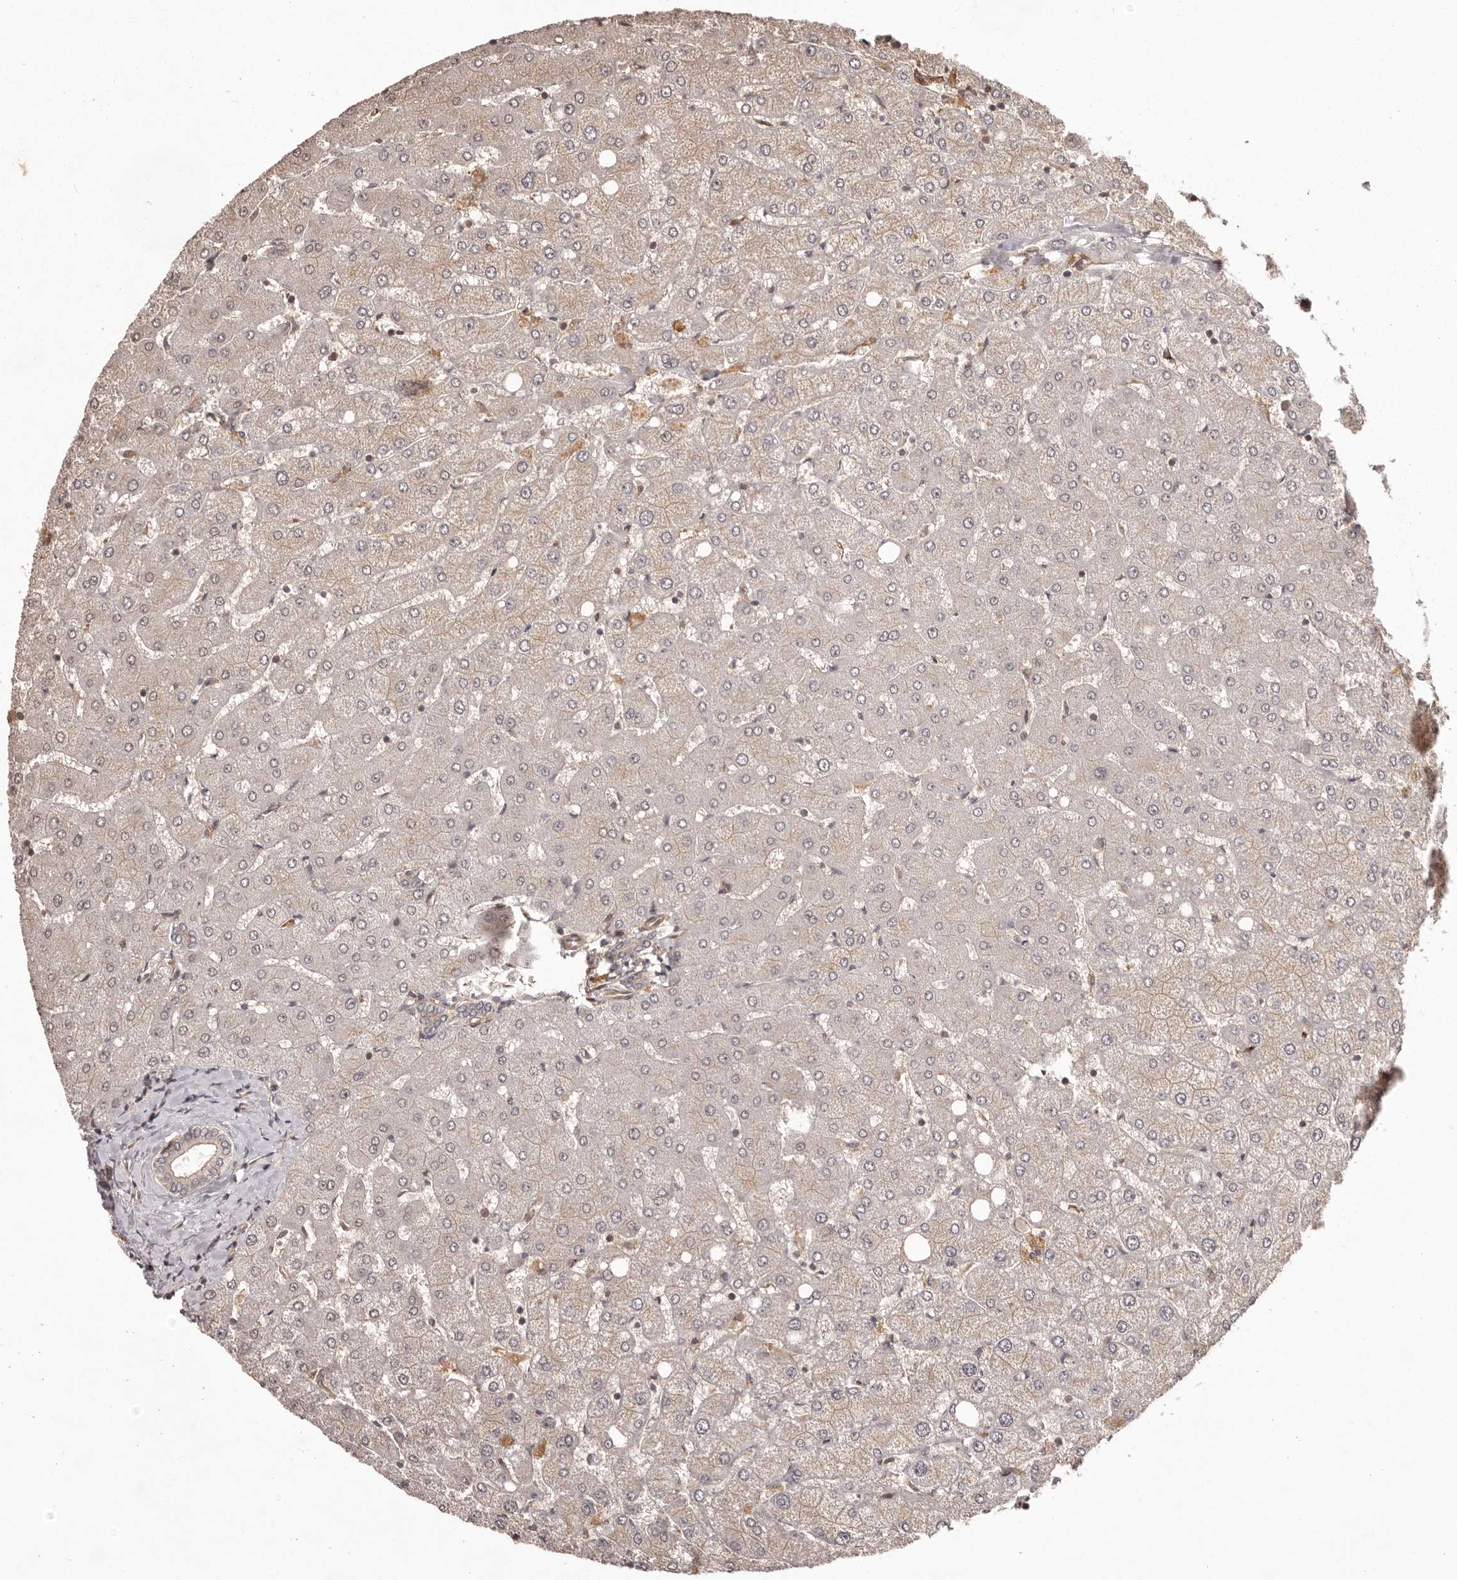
{"staining": {"intensity": "negative", "quantity": "none", "location": "none"}, "tissue": "liver", "cell_type": "Cholangiocytes", "image_type": "normal", "snomed": [{"axis": "morphology", "description": "Normal tissue, NOS"}, {"axis": "topography", "description": "Liver"}], "caption": "This is an immunohistochemistry (IHC) photomicrograph of normal human liver. There is no positivity in cholangiocytes.", "gene": "NFKBIA", "patient": {"sex": "female", "age": 54}}